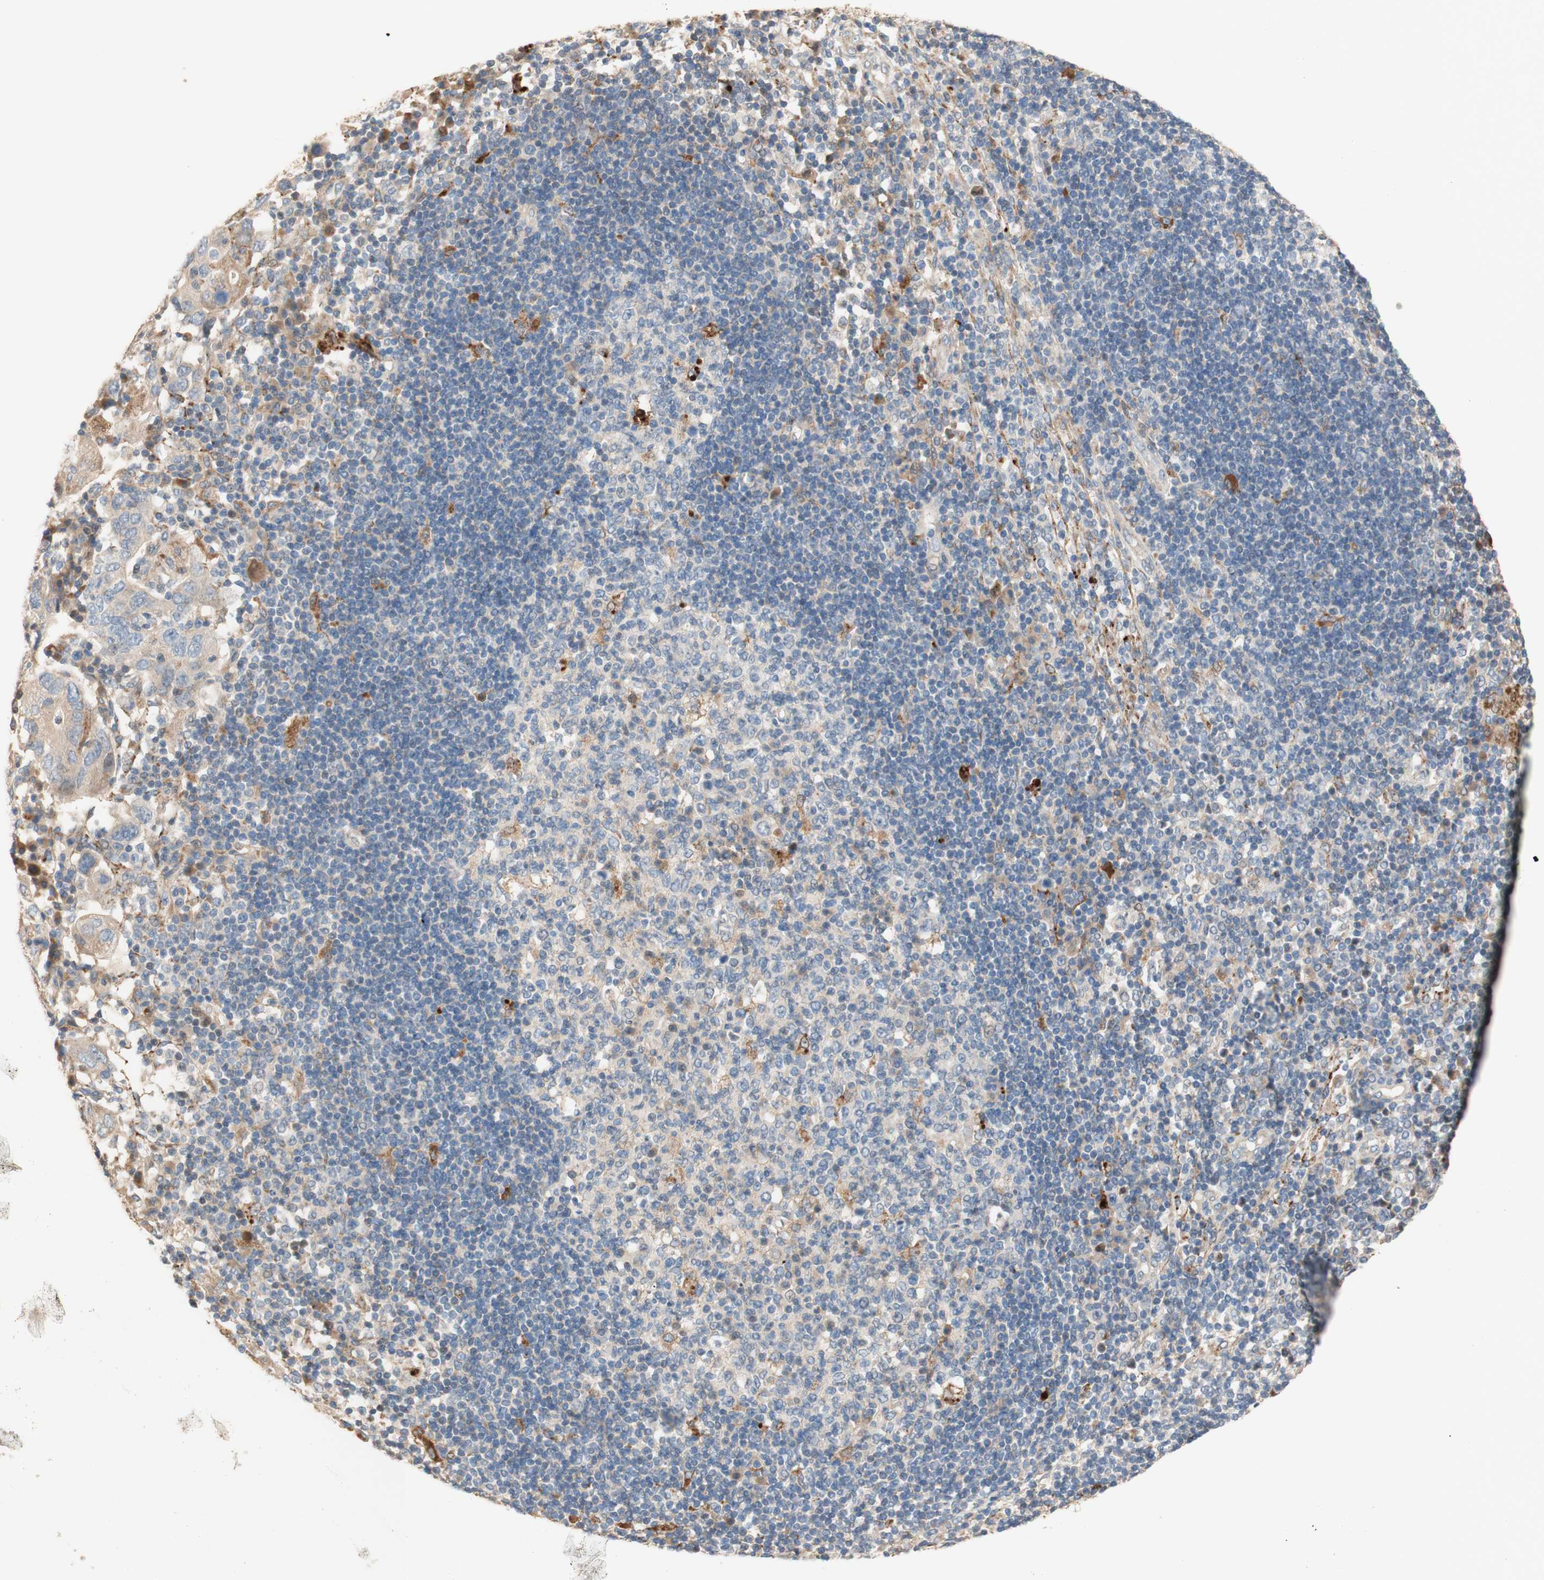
{"staining": {"intensity": "moderate", "quantity": ">75%", "location": "cytoplasmic/membranous"}, "tissue": "adipose tissue", "cell_type": "Adipocytes", "image_type": "normal", "snomed": [{"axis": "morphology", "description": "Normal tissue, NOS"}, {"axis": "morphology", "description": "Adenocarcinoma, NOS"}, {"axis": "topography", "description": "Esophagus"}], "caption": "Immunohistochemistry (IHC) photomicrograph of benign human adipose tissue stained for a protein (brown), which shows medium levels of moderate cytoplasmic/membranous positivity in approximately >75% of adipocytes.", "gene": "PTPN21", "patient": {"sex": "male", "age": 62}}